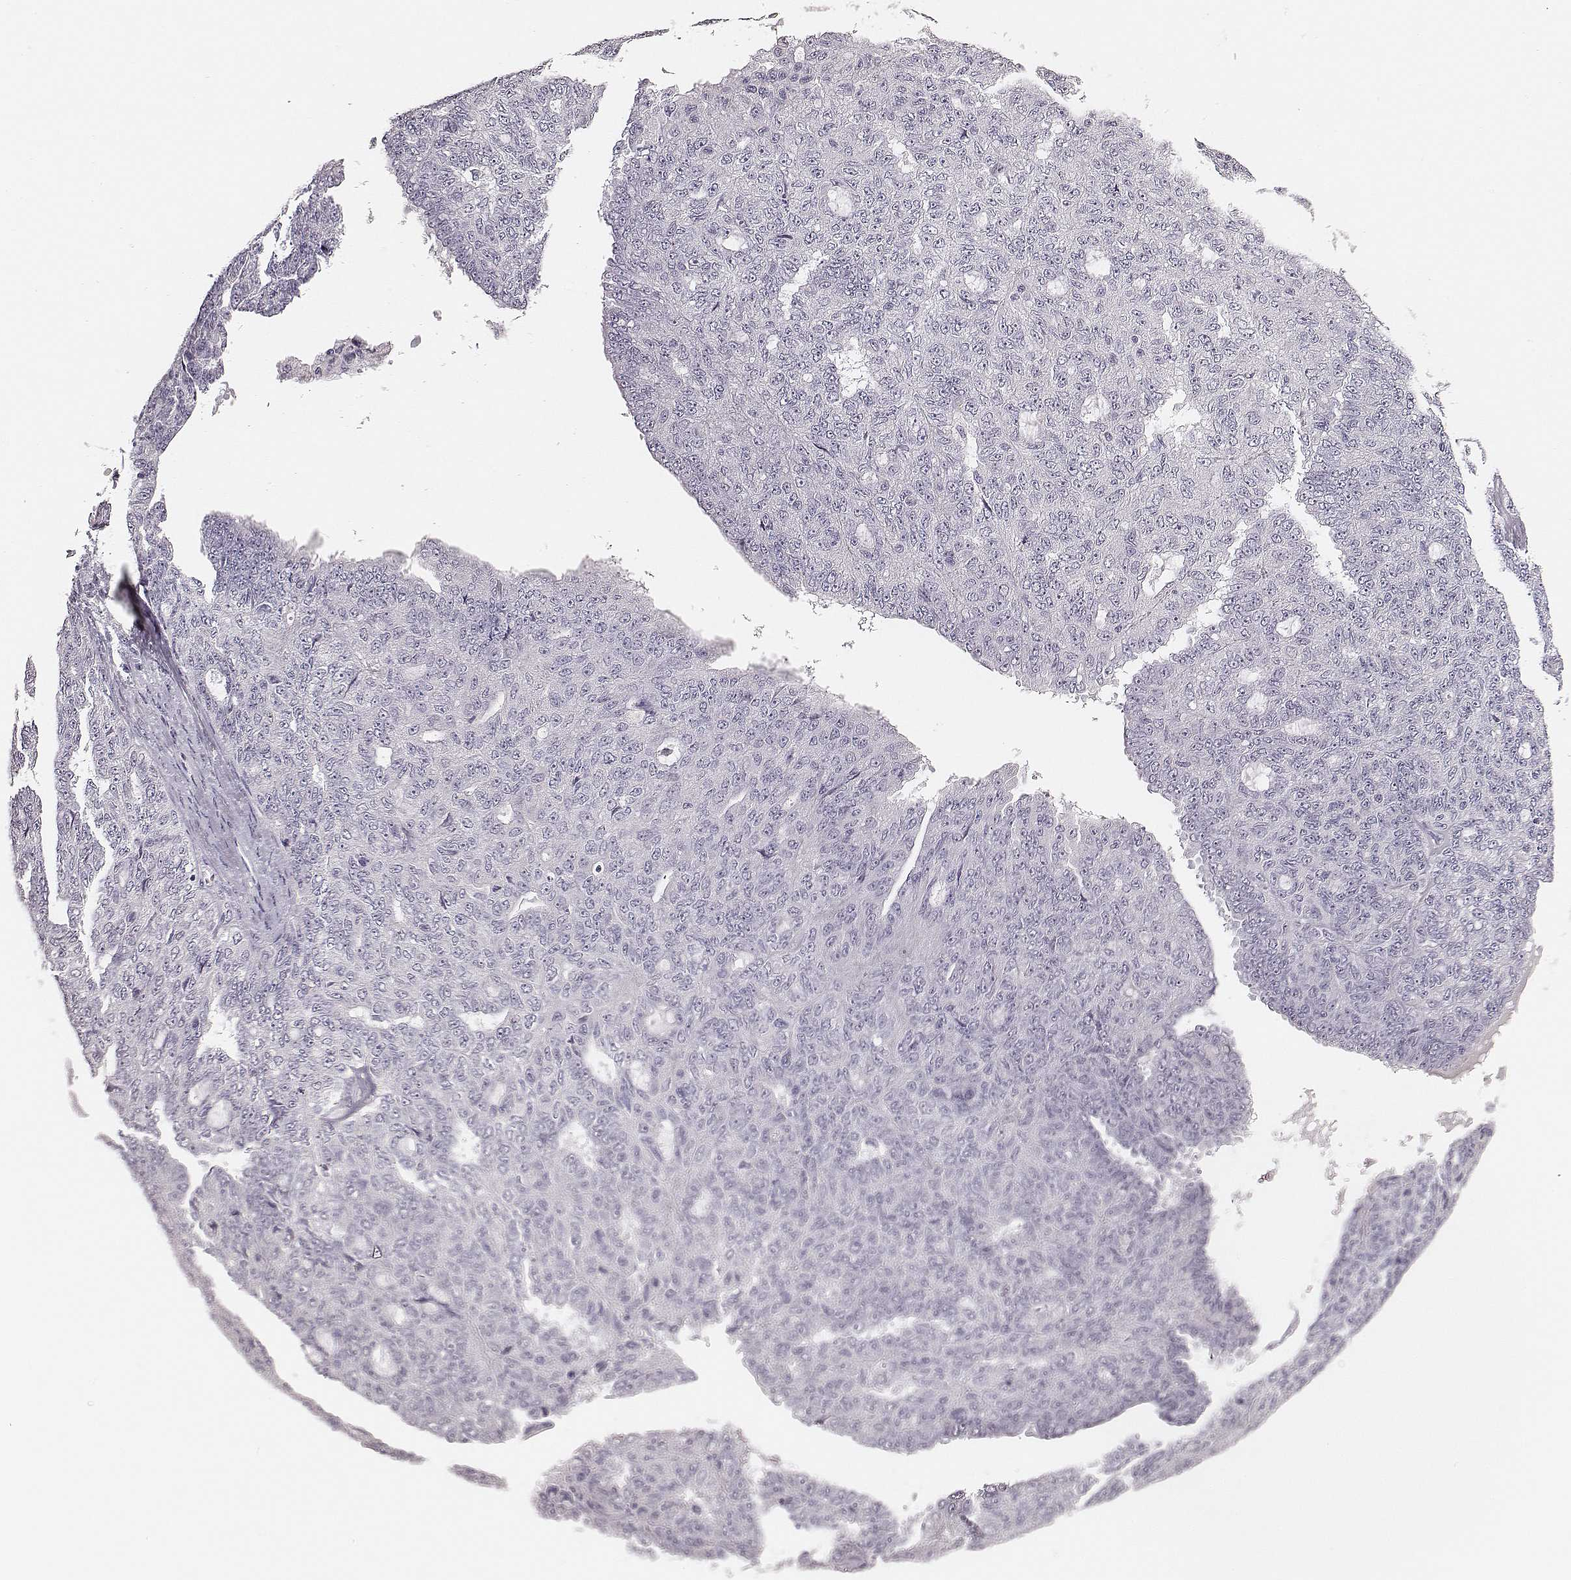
{"staining": {"intensity": "negative", "quantity": "none", "location": "none"}, "tissue": "ovarian cancer", "cell_type": "Tumor cells", "image_type": "cancer", "snomed": [{"axis": "morphology", "description": "Cystadenocarcinoma, serous, NOS"}, {"axis": "topography", "description": "Ovary"}], "caption": "Immunohistochemical staining of ovarian cancer (serous cystadenocarcinoma) reveals no significant expression in tumor cells. (Brightfield microscopy of DAB (3,3'-diaminobenzidine) immunohistochemistry at high magnification).", "gene": "CSHL1", "patient": {"sex": "female", "age": 71}}